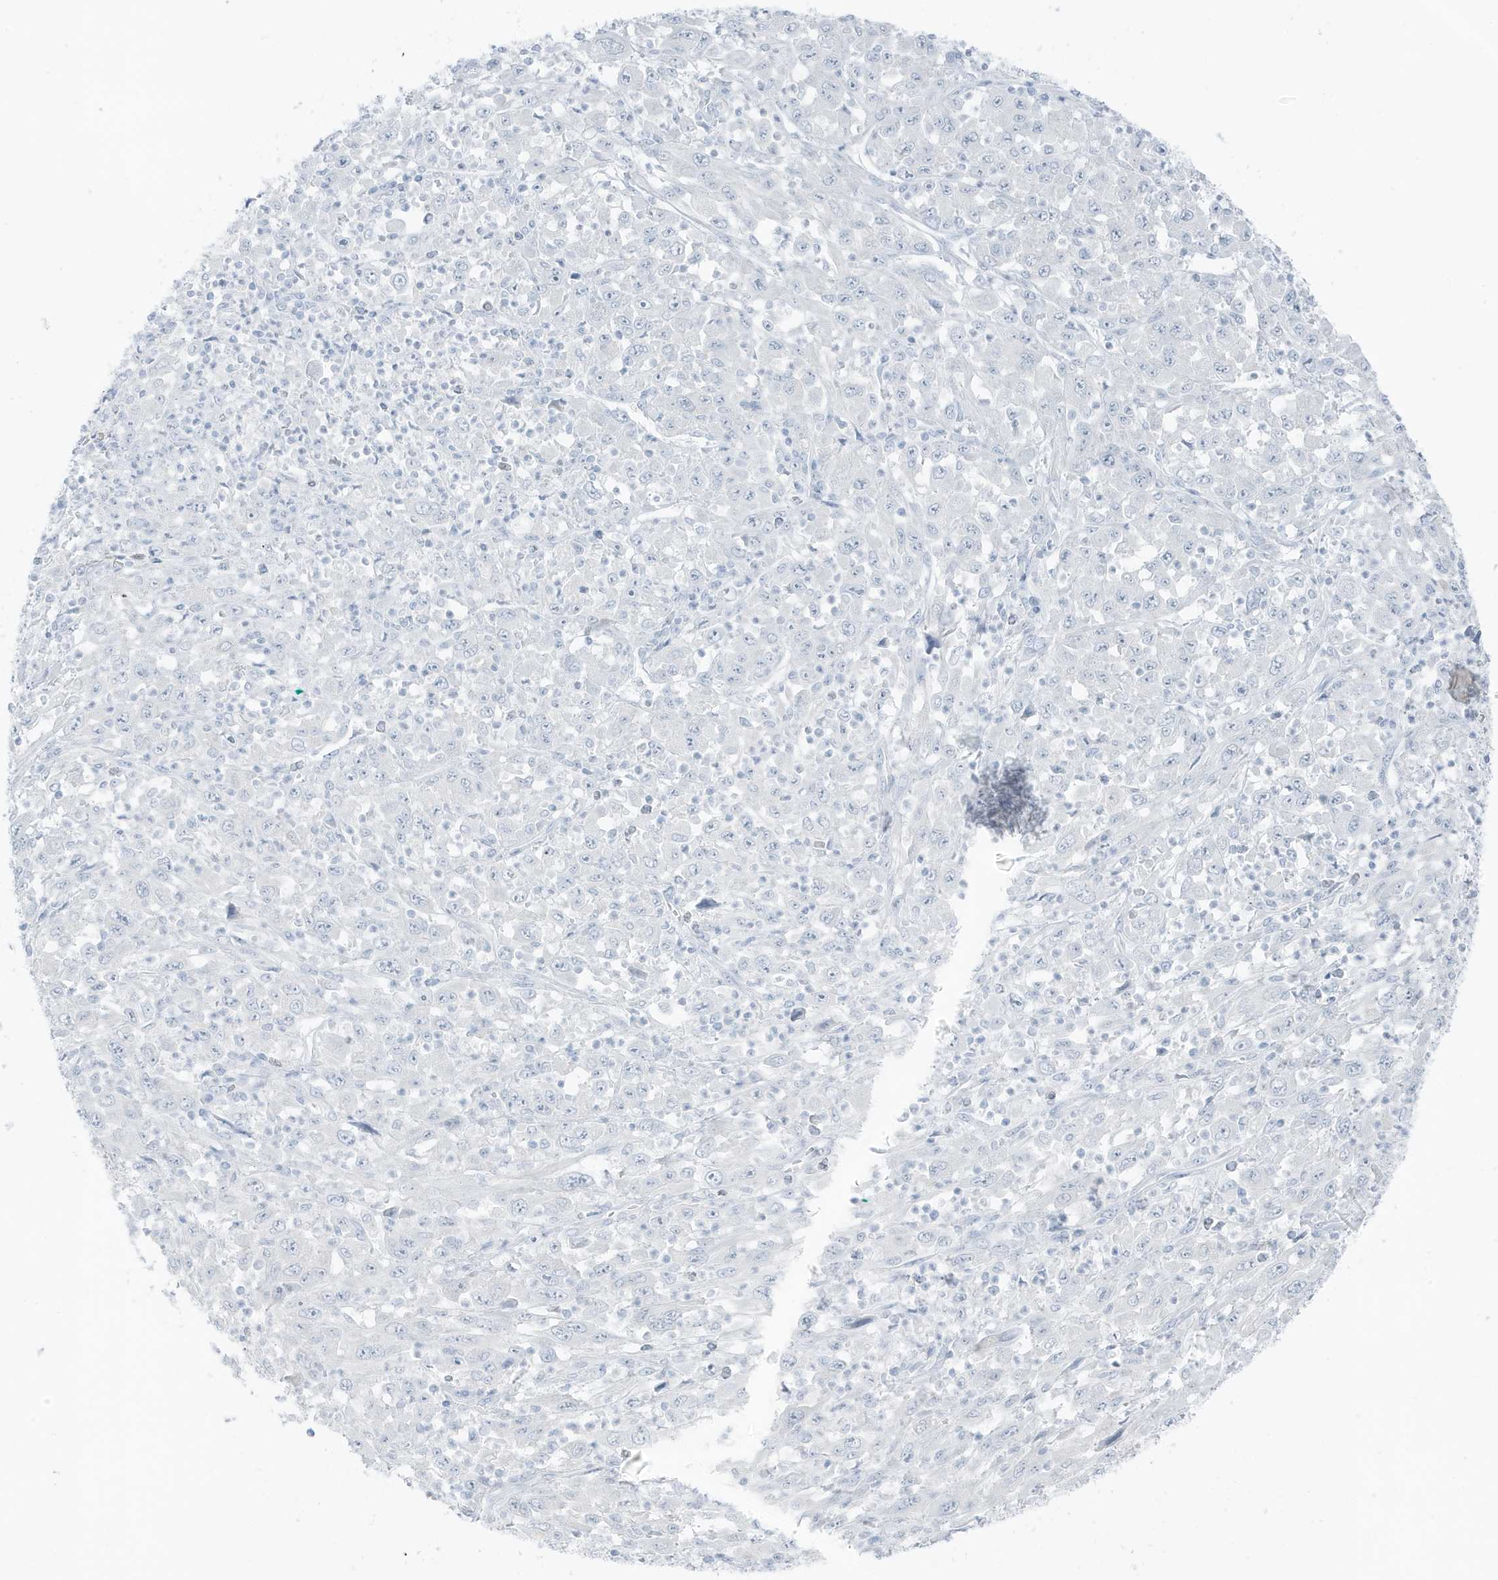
{"staining": {"intensity": "negative", "quantity": "none", "location": "none"}, "tissue": "melanoma", "cell_type": "Tumor cells", "image_type": "cancer", "snomed": [{"axis": "morphology", "description": "Malignant melanoma, Metastatic site"}, {"axis": "topography", "description": "Skin"}], "caption": "Tumor cells show no significant protein positivity in melanoma.", "gene": "ZFP64", "patient": {"sex": "female", "age": 56}}